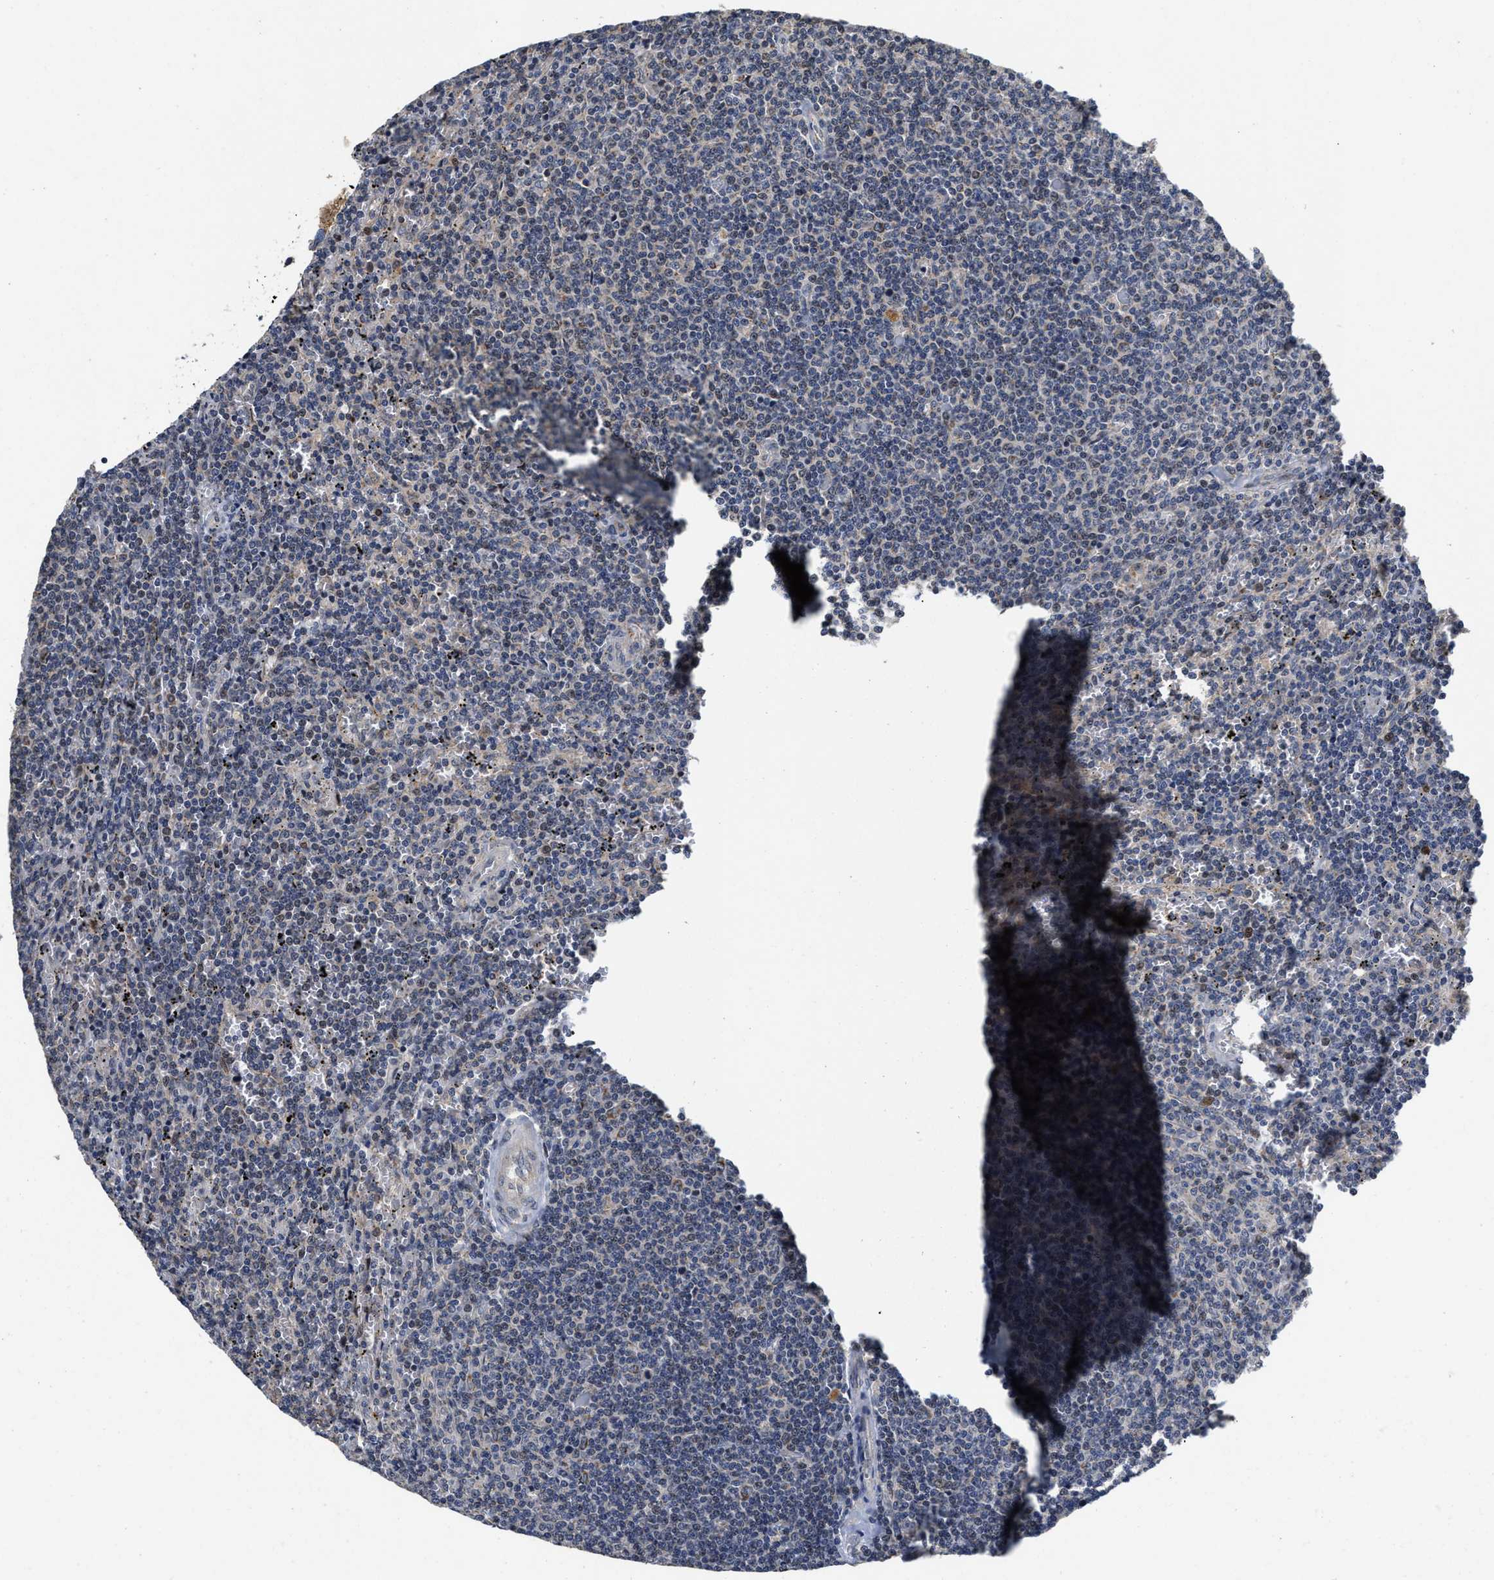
{"staining": {"intensity": "weak", "quantity": "<25%", "location": "cytoplasmic/membranous"}, "tissue": "lymphoma", "cell_type": "Tumor cells", "image_type": "cancer", "snomed": [{"axis": "morphology", "description": "Malignant lymphoma, non-Hodgkin's type, Low grade"}, {"axis": "topography", "description": "Spleen"}], "caption": "There is no significant staining in tumor cells of low-grade malignant lymphoma, non-Hodgkin's type.", "gene": "SCYL2", "patient": {"sex": "female", "age": 50}}